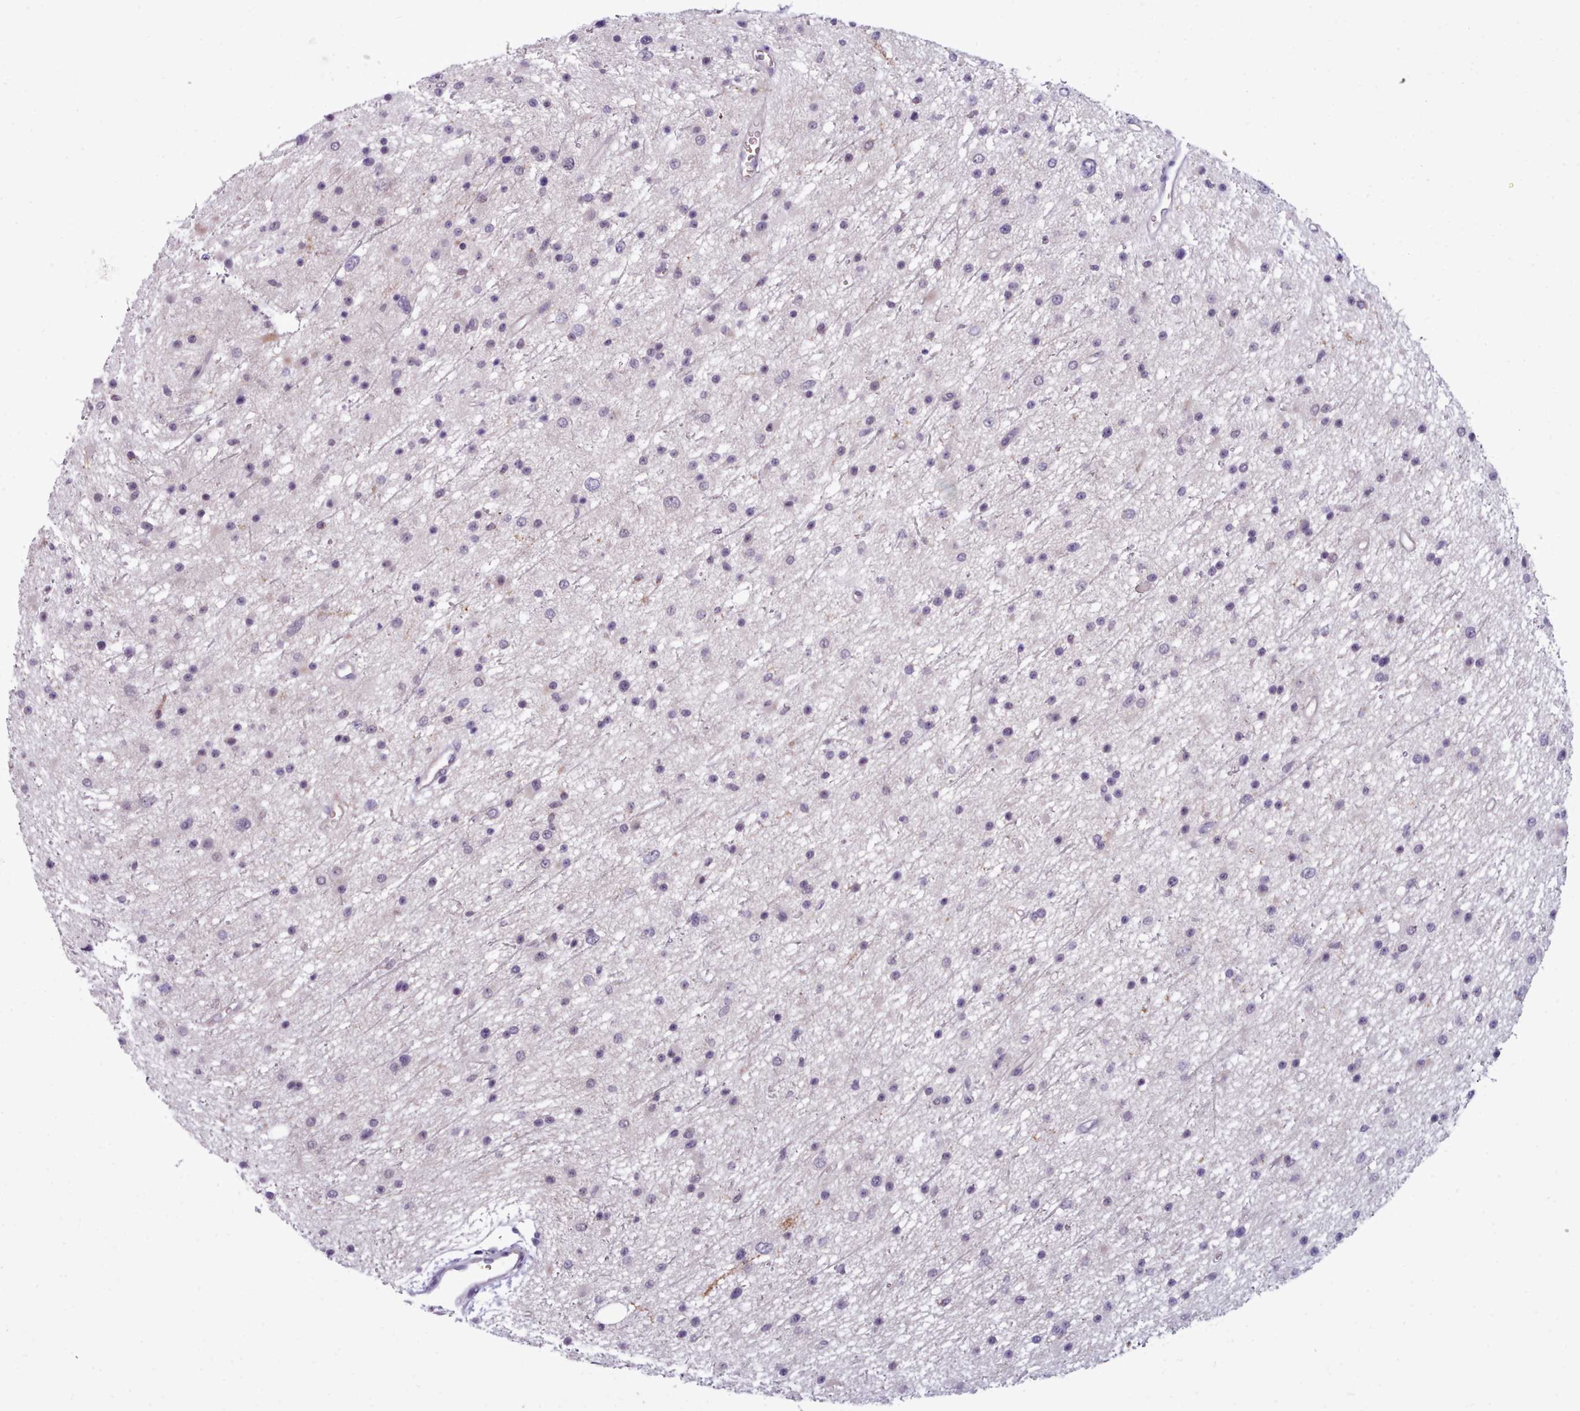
{"staining": {"intensity": "negative", "quantity": "none", "location": "none"}, "tissue": "glioma", "cell_type": "Tumor cells", "image_type": "cancer", "snomed": [{"axis": "morphology", "description": "Glioma, malignant, Low grade"}, {"axis": "topography", "description": "Cerebral cortex"}], "caption": "DAB immunohistochemical staining of malignant glioma (low-grade) reveals no significant expression in tumor cells.", "gene": "KCTD16", "patient": {"sex": "female", "age": 39}}